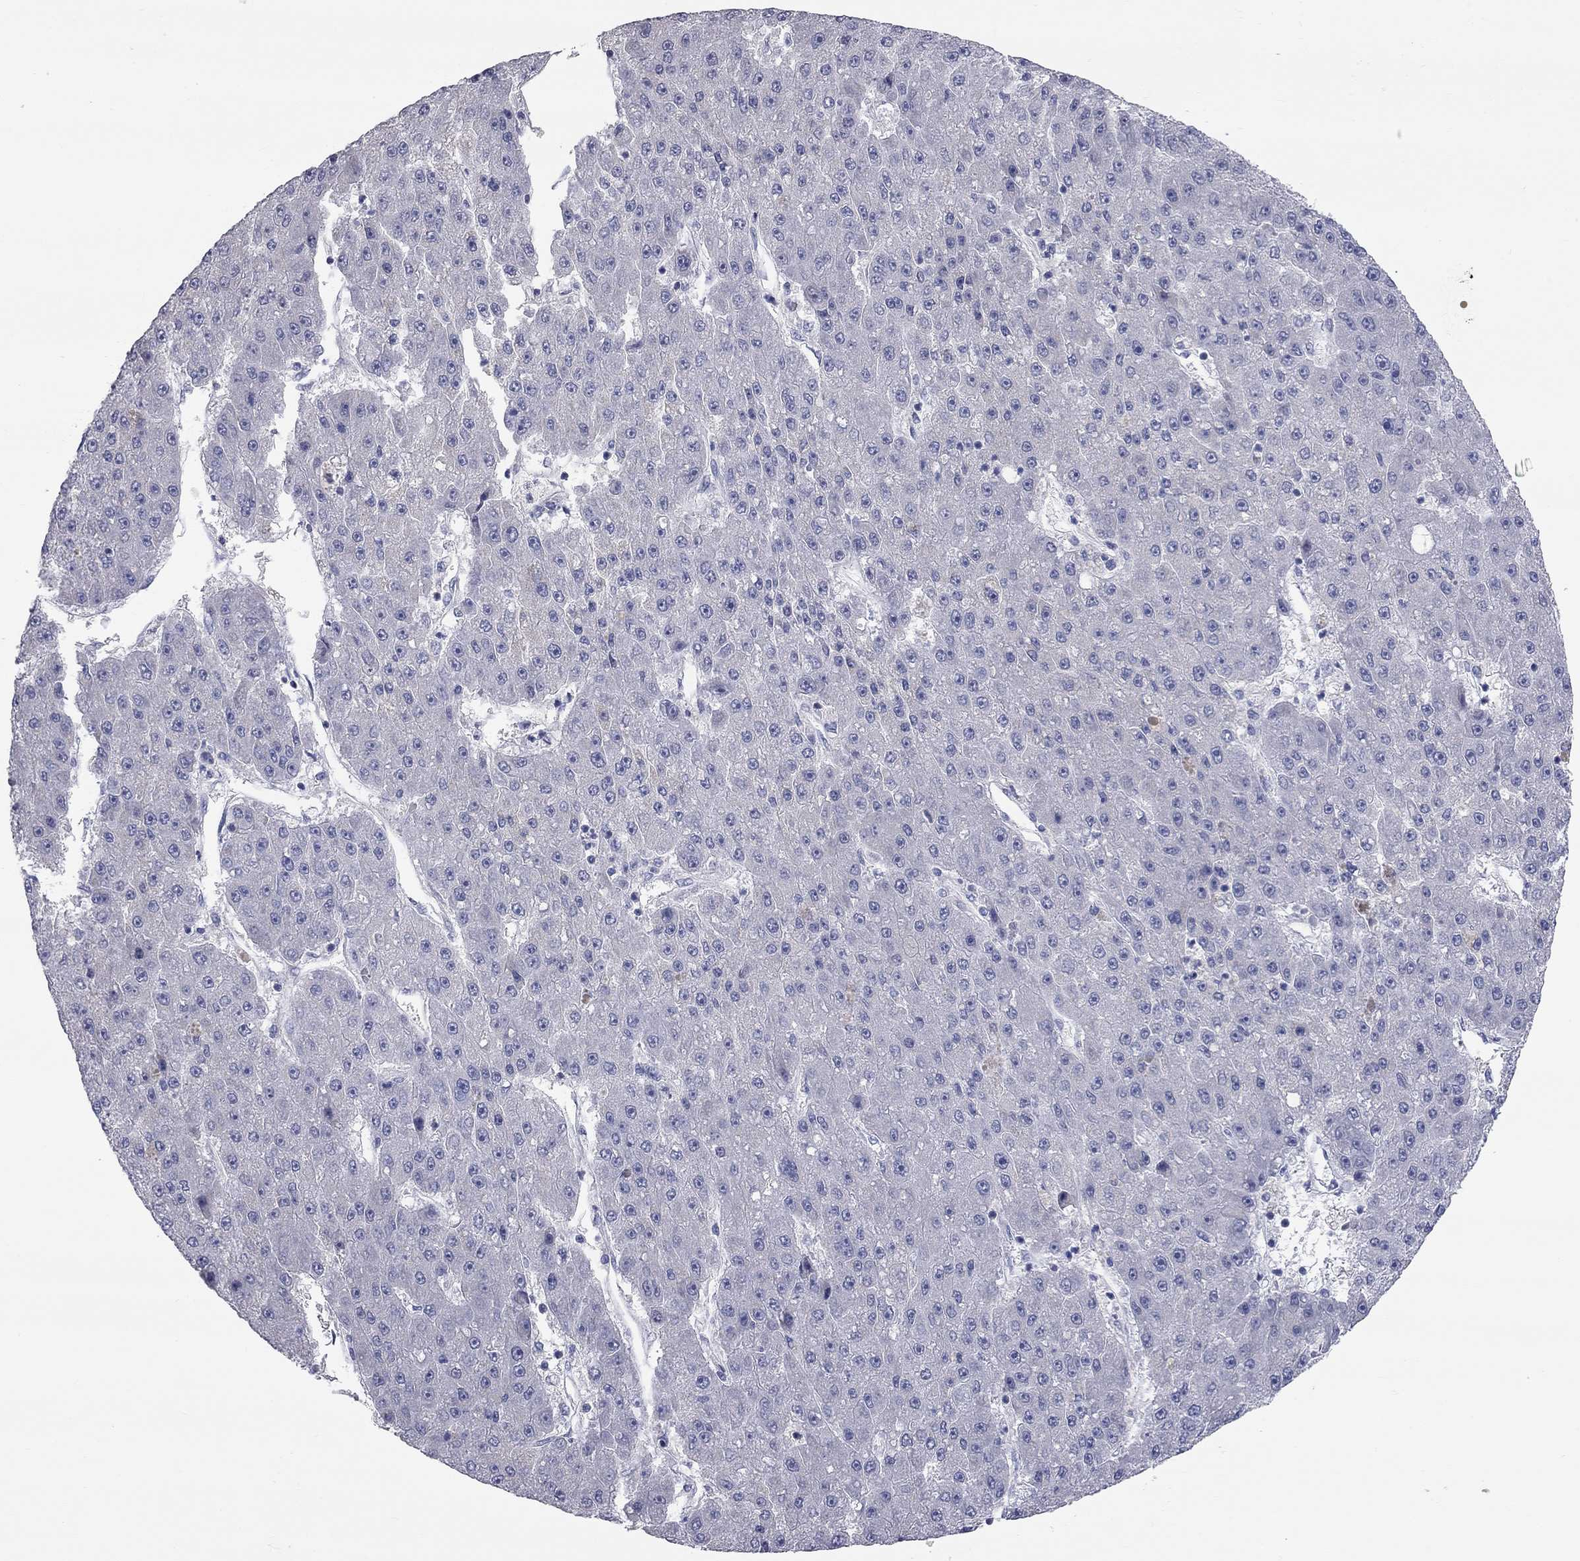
{"staining": {"intensity": "negative", "quantity": "none", "location": "none"}, "tissue": "liver cancer", "cell_type": "Tumor cells", "image_type": "cancer", "snomed": [{"axis": "morphology", "description": "Carcinoma, Hepatocellular, NOS"}, {"axis": "topography", "description": "Liver"}], "caption": "The histopathology image reveals no staining of tumor cells in hepatocellular carcinoma (liver).", "gene": "CFAP161", "patient": {"sex": "male", "age": 67}}